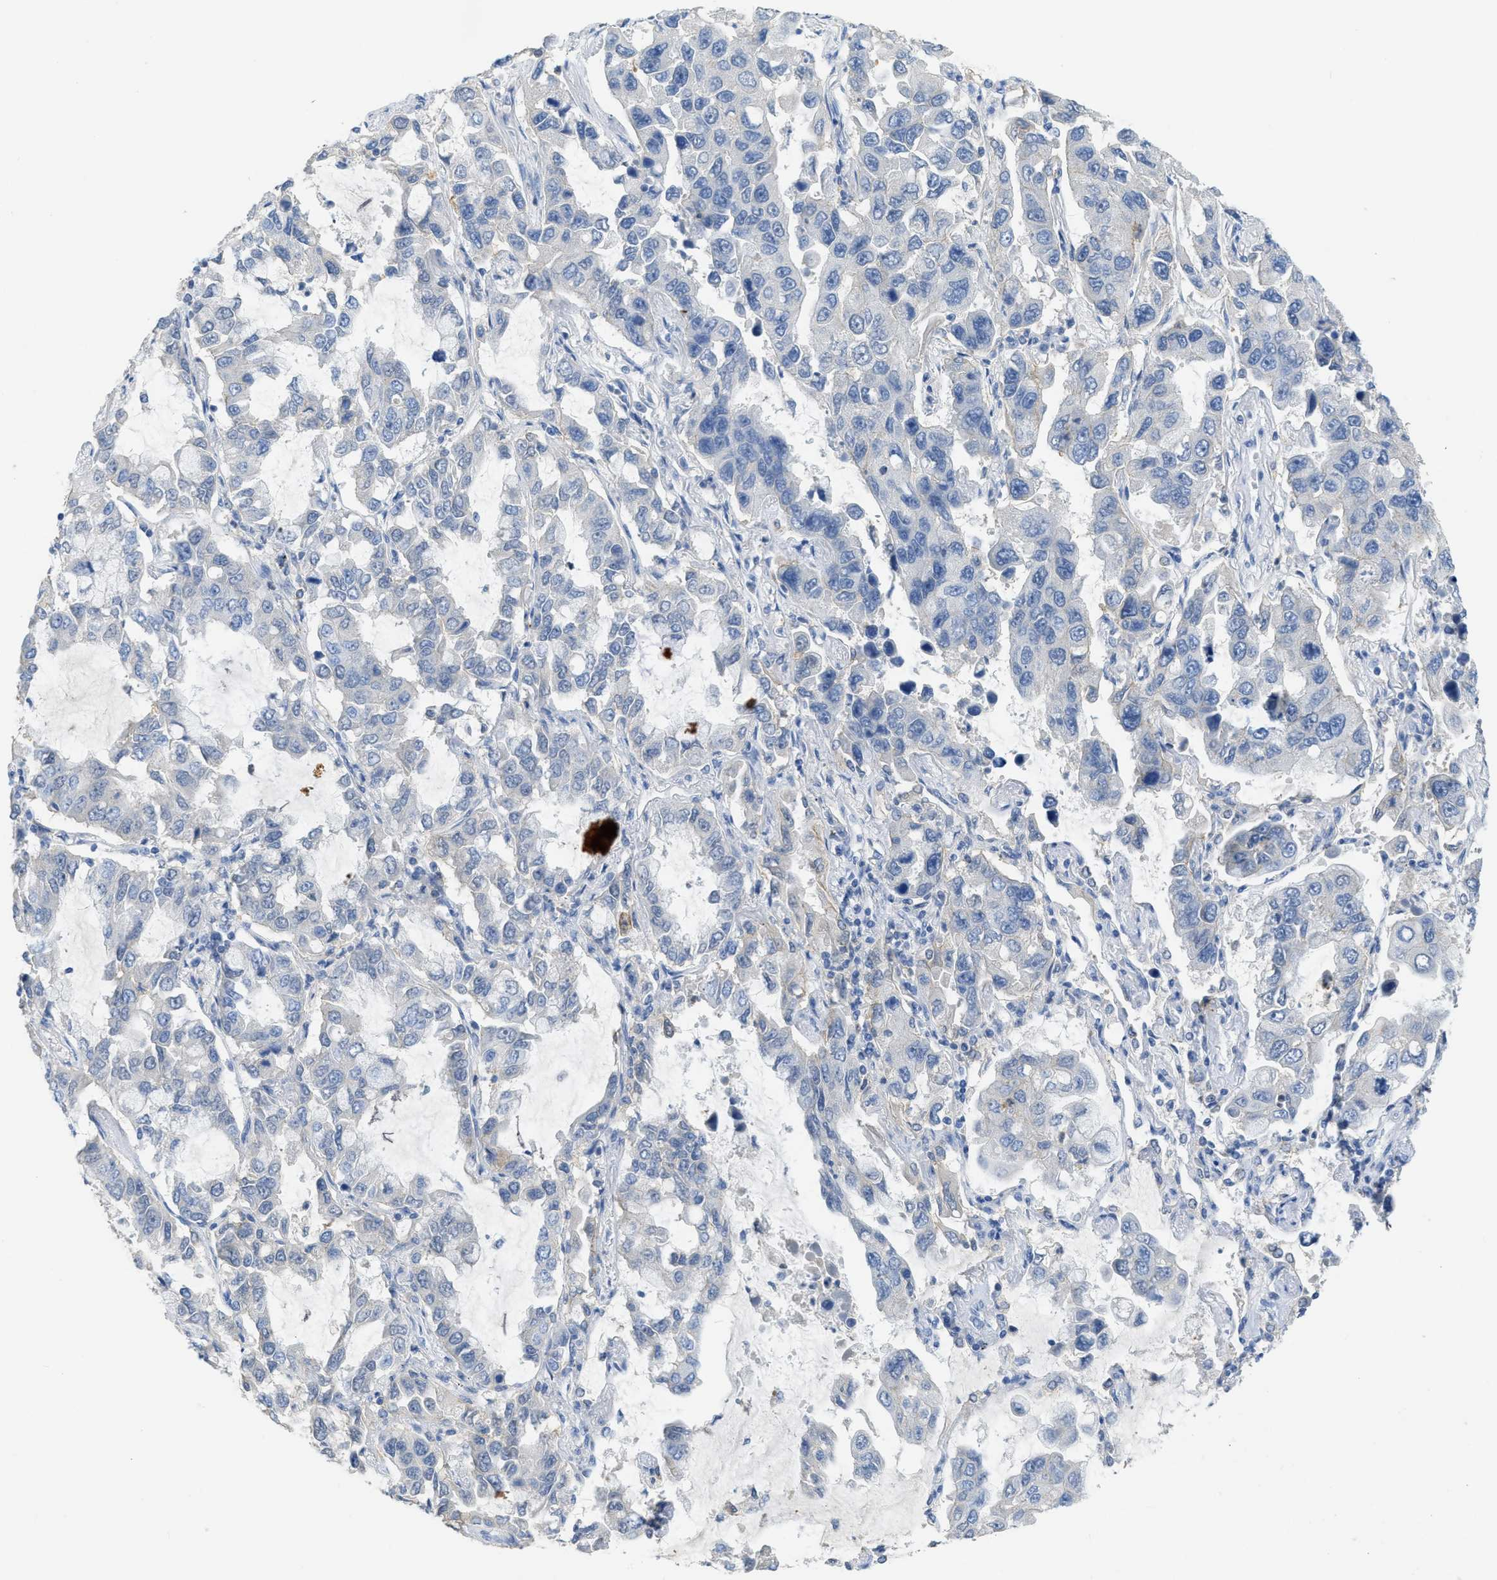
{"staining": {"intensity": "negative", "quantity": "none", "location": "none"}, "tissue": "lung cancer", "cell_type": "Tumor cells", "image_type": "cancer", "snomed": [{"axis": "morphology", "description": "Adenocarcinoma, NOS"}, {"axis": "topography", "description": "Lung"}], "caption": "The photomicrograph exhibits no significant expression in tumor cells of adenocarcinoma (lung). The staining was performed using DAB to visualize the protein expression in brown, while the nuclei were stained in blue with hematoxylin (Magnification: 20x).", "gene": "CNNM4", "patient": {"sex": "male", "age": 64}}